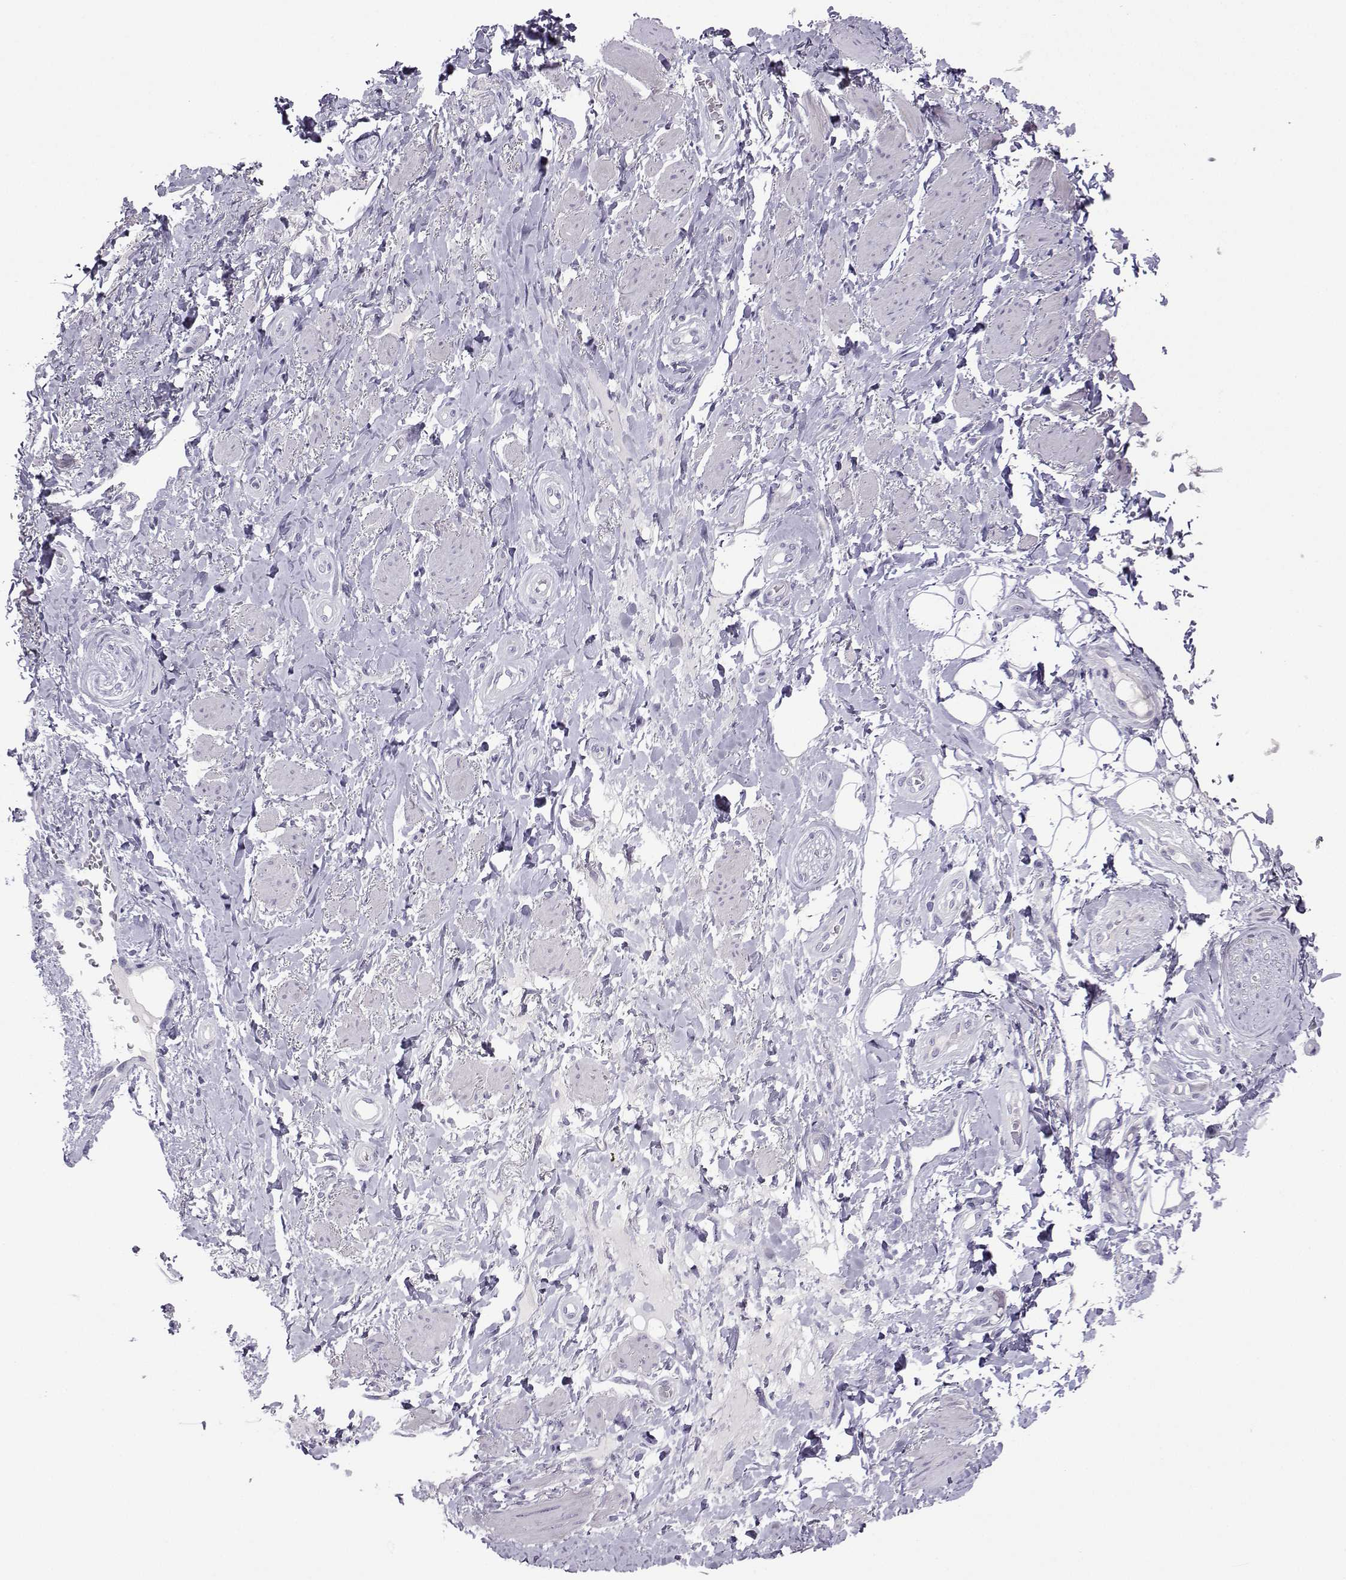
{"staining": {"intensity": "negative", "quantity": "none", "location": "none"}, "tissue": "adipose tissue", "cell_type": "Adipocytes", "image_type": "normal", "snomed": [{"axis": "morphology", "description": "Normal tissue, NOS"}, {"axis": "topography", "description": "Anal"}, {"axis": "topography", "description": "Peripheral nerve tissue"}], "caption": "Immunohistochemical staining of unremarkable adipose tissue shows no significant positivity in adipocytes.", "gene": "FBXO24", "patient": {"sex": "male", "age": 53}}